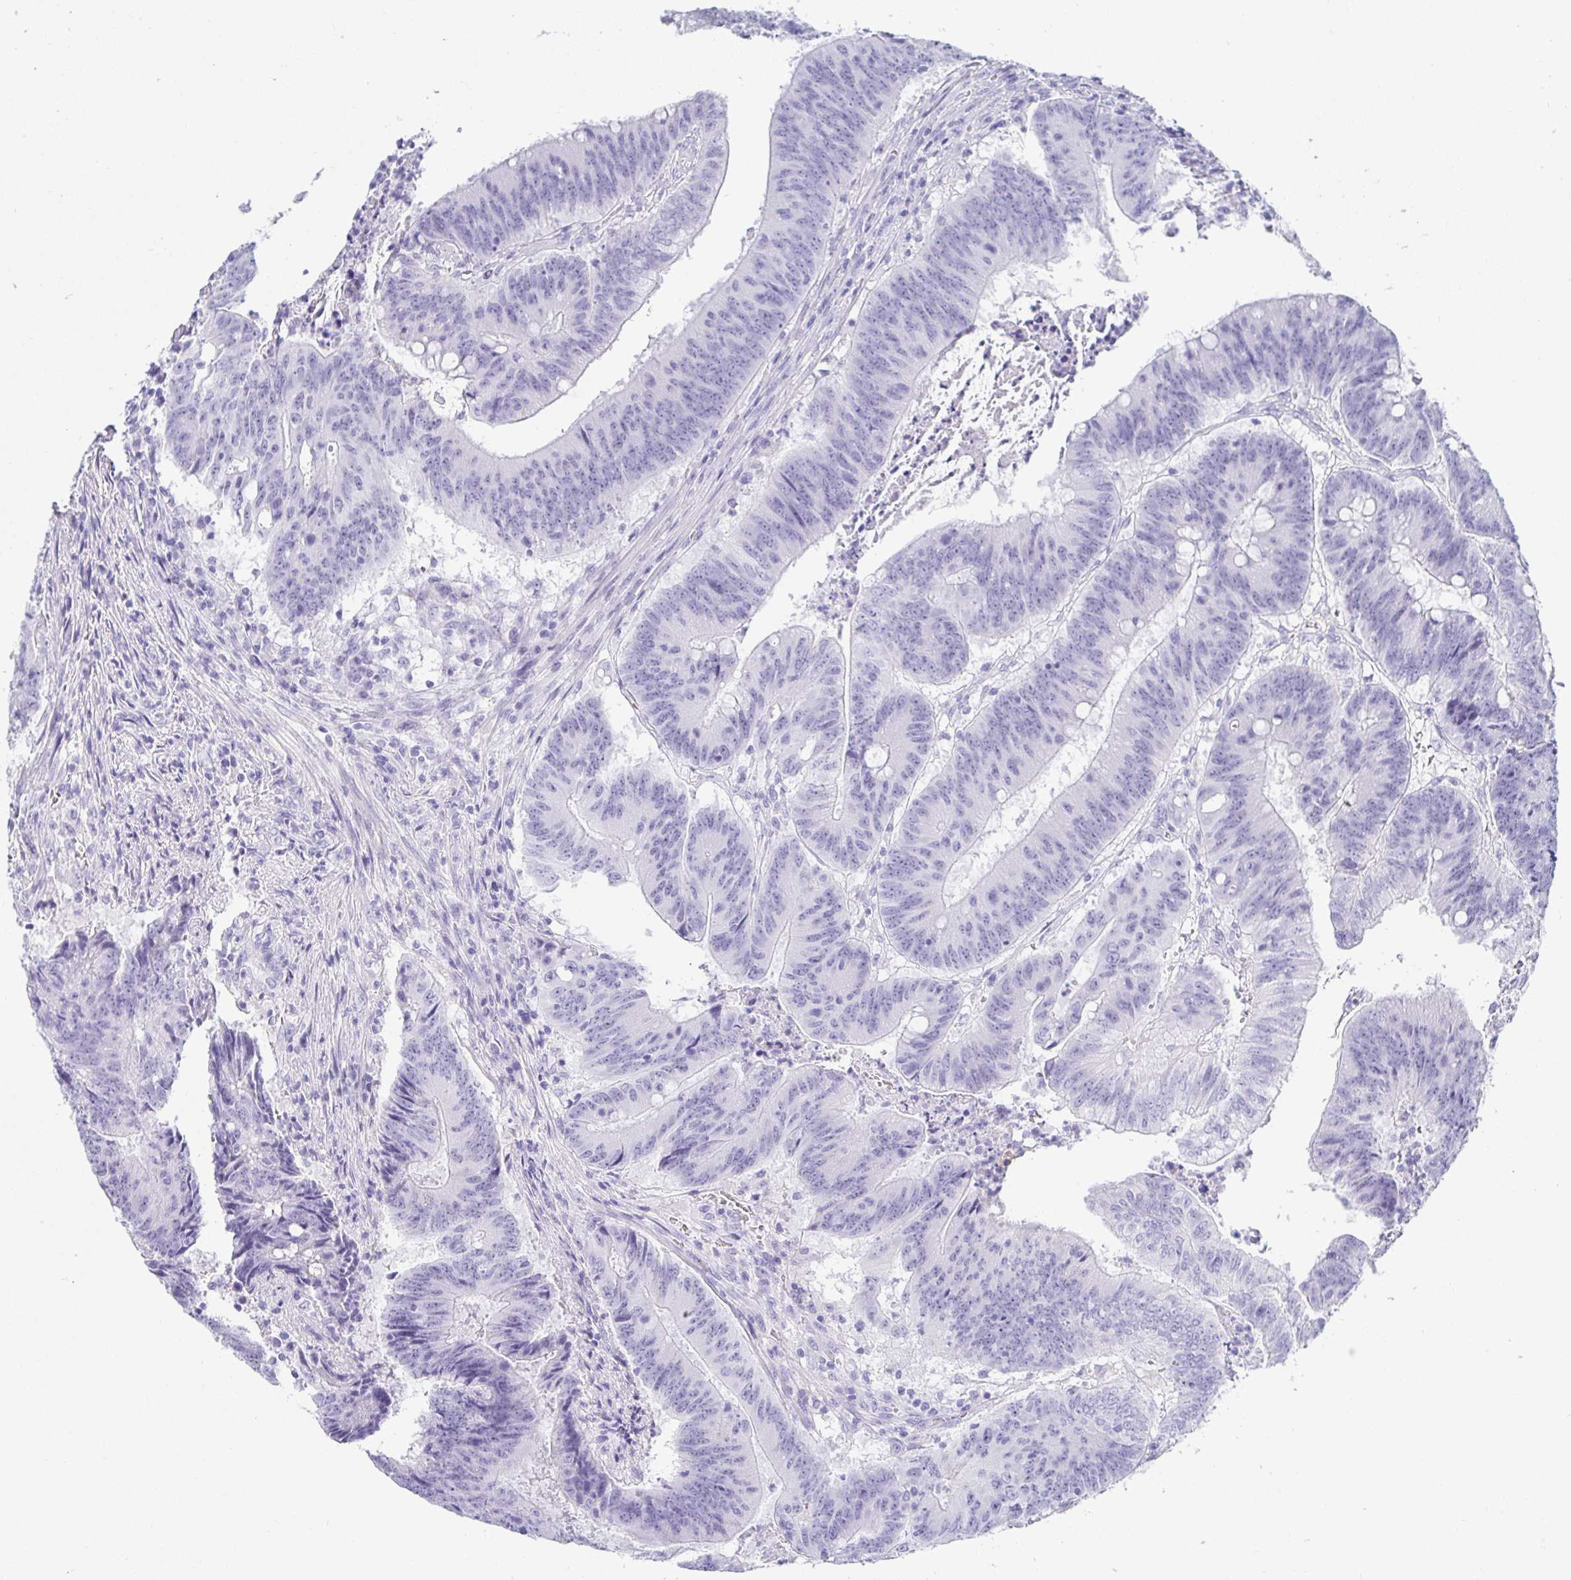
{"staining": {"intensity": "negative", "quantity": "none", "location": "none"}, "tissue": "colorectal cancer", "cell_type": "Tumor cells", "image_type": "cancer", "snomed": [{"axis": "morphology", "description": "Adenocarcinoma, NOS"}, {"axis": "topography", "description": "Colon"}], "caption": "Immunohistochemistry photomicrograph of human colorectal cancer (adenocarcinoma) stained for a protein (brown), which reveals no staining in tumor cells.", "gene": "TMEM241", "patient": {"sex": "female", "age": 87}}